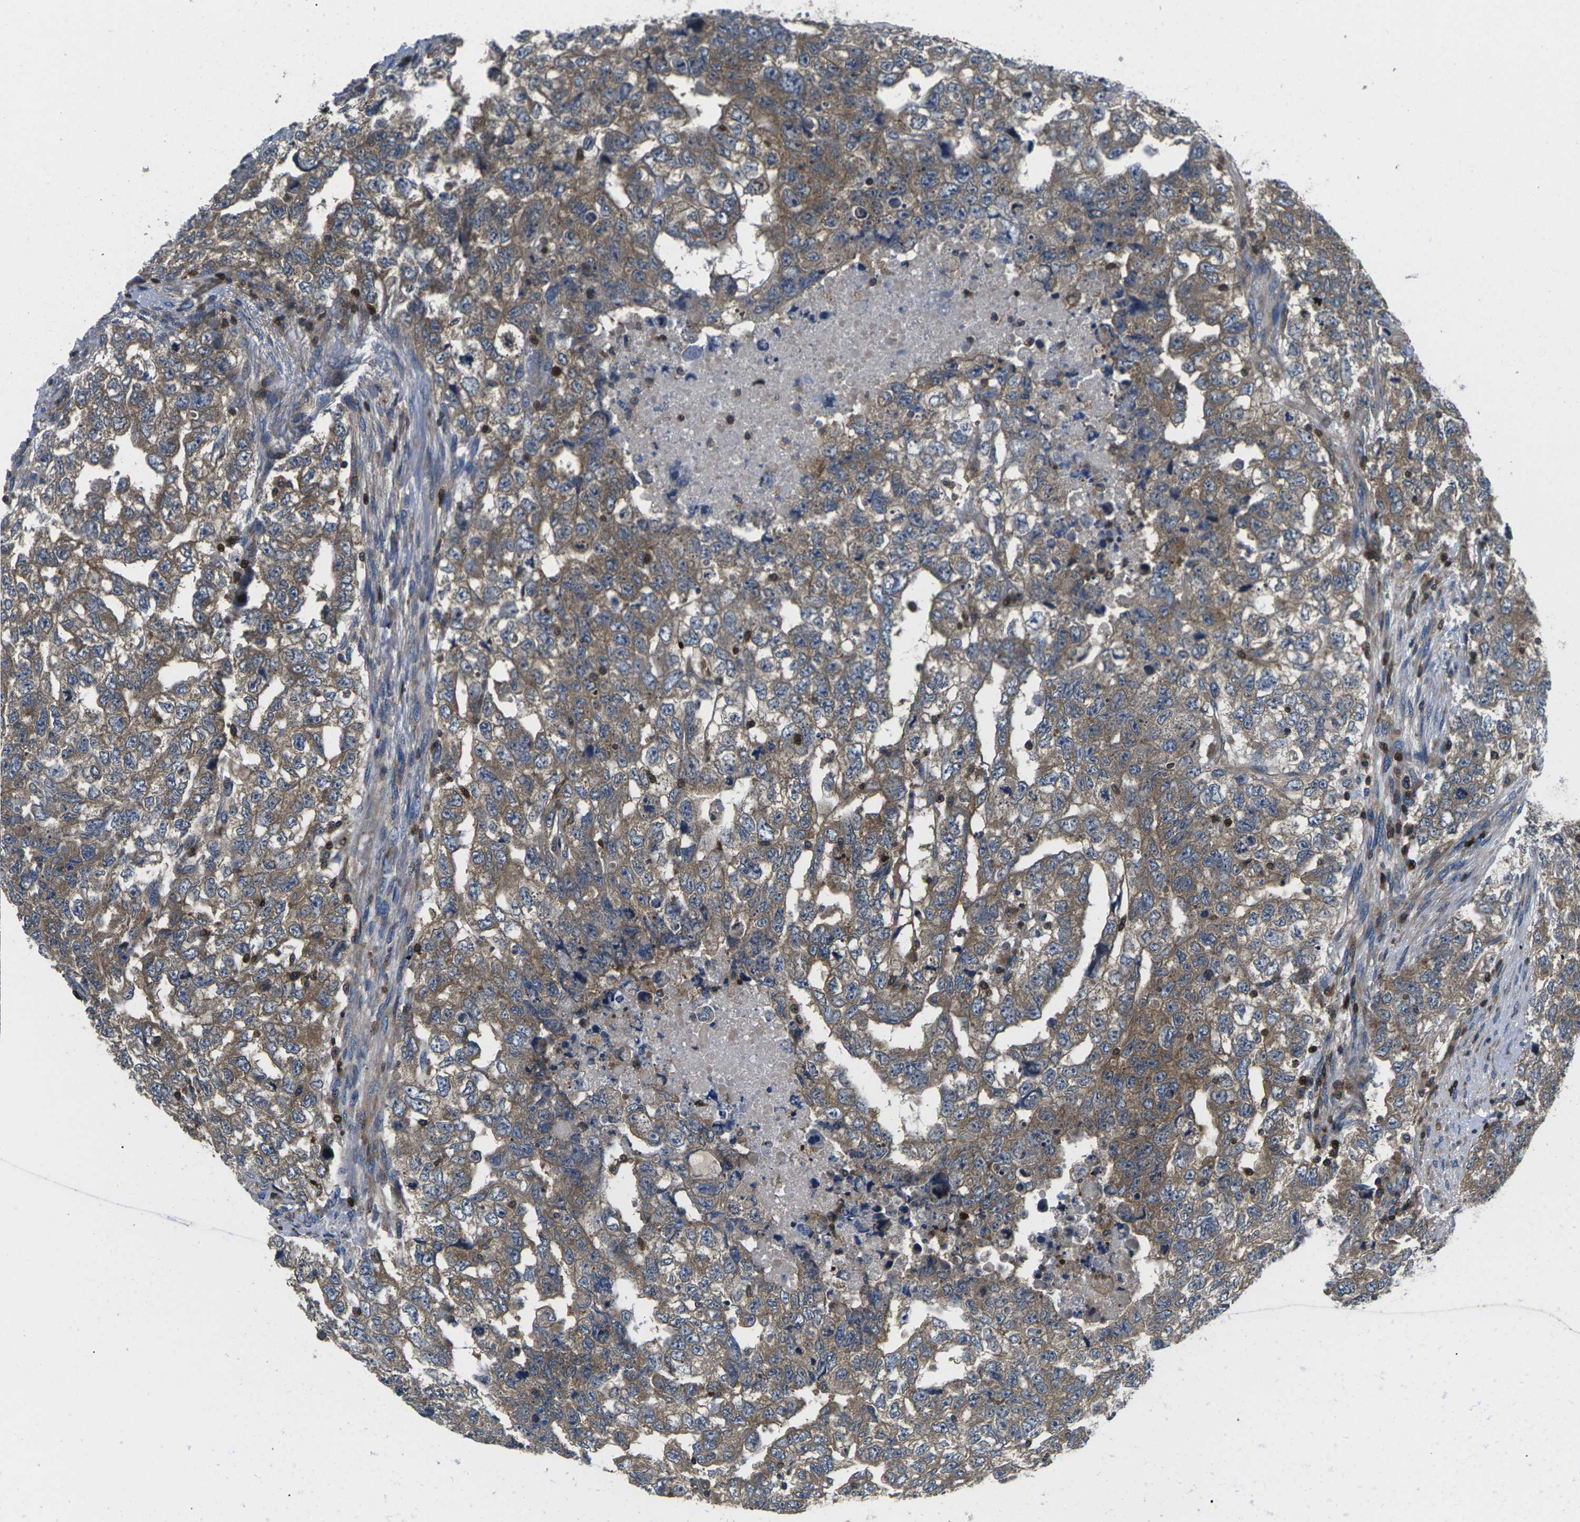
{"staining": {"intensity": "moderate", "quantity": ">75%", "location": "cytoplasmic/membranous"}, "tissue": "testis cancer", "cell_type": "Tumor cells", "image_type": "cancer", "snomed": [{"axis": "morphology", "description": "Carcinoma, Embryonal, NOS"}, {"axis": "topography", "description": "Testis"}], "caption": "Testis embryonal carcinoma tissue exhibits moderate cytoplasmic/membranous positivity in approximately >75% of tumor cells", "gene": "PLCE1", "patient": {"sex": "male", "age": 36}}